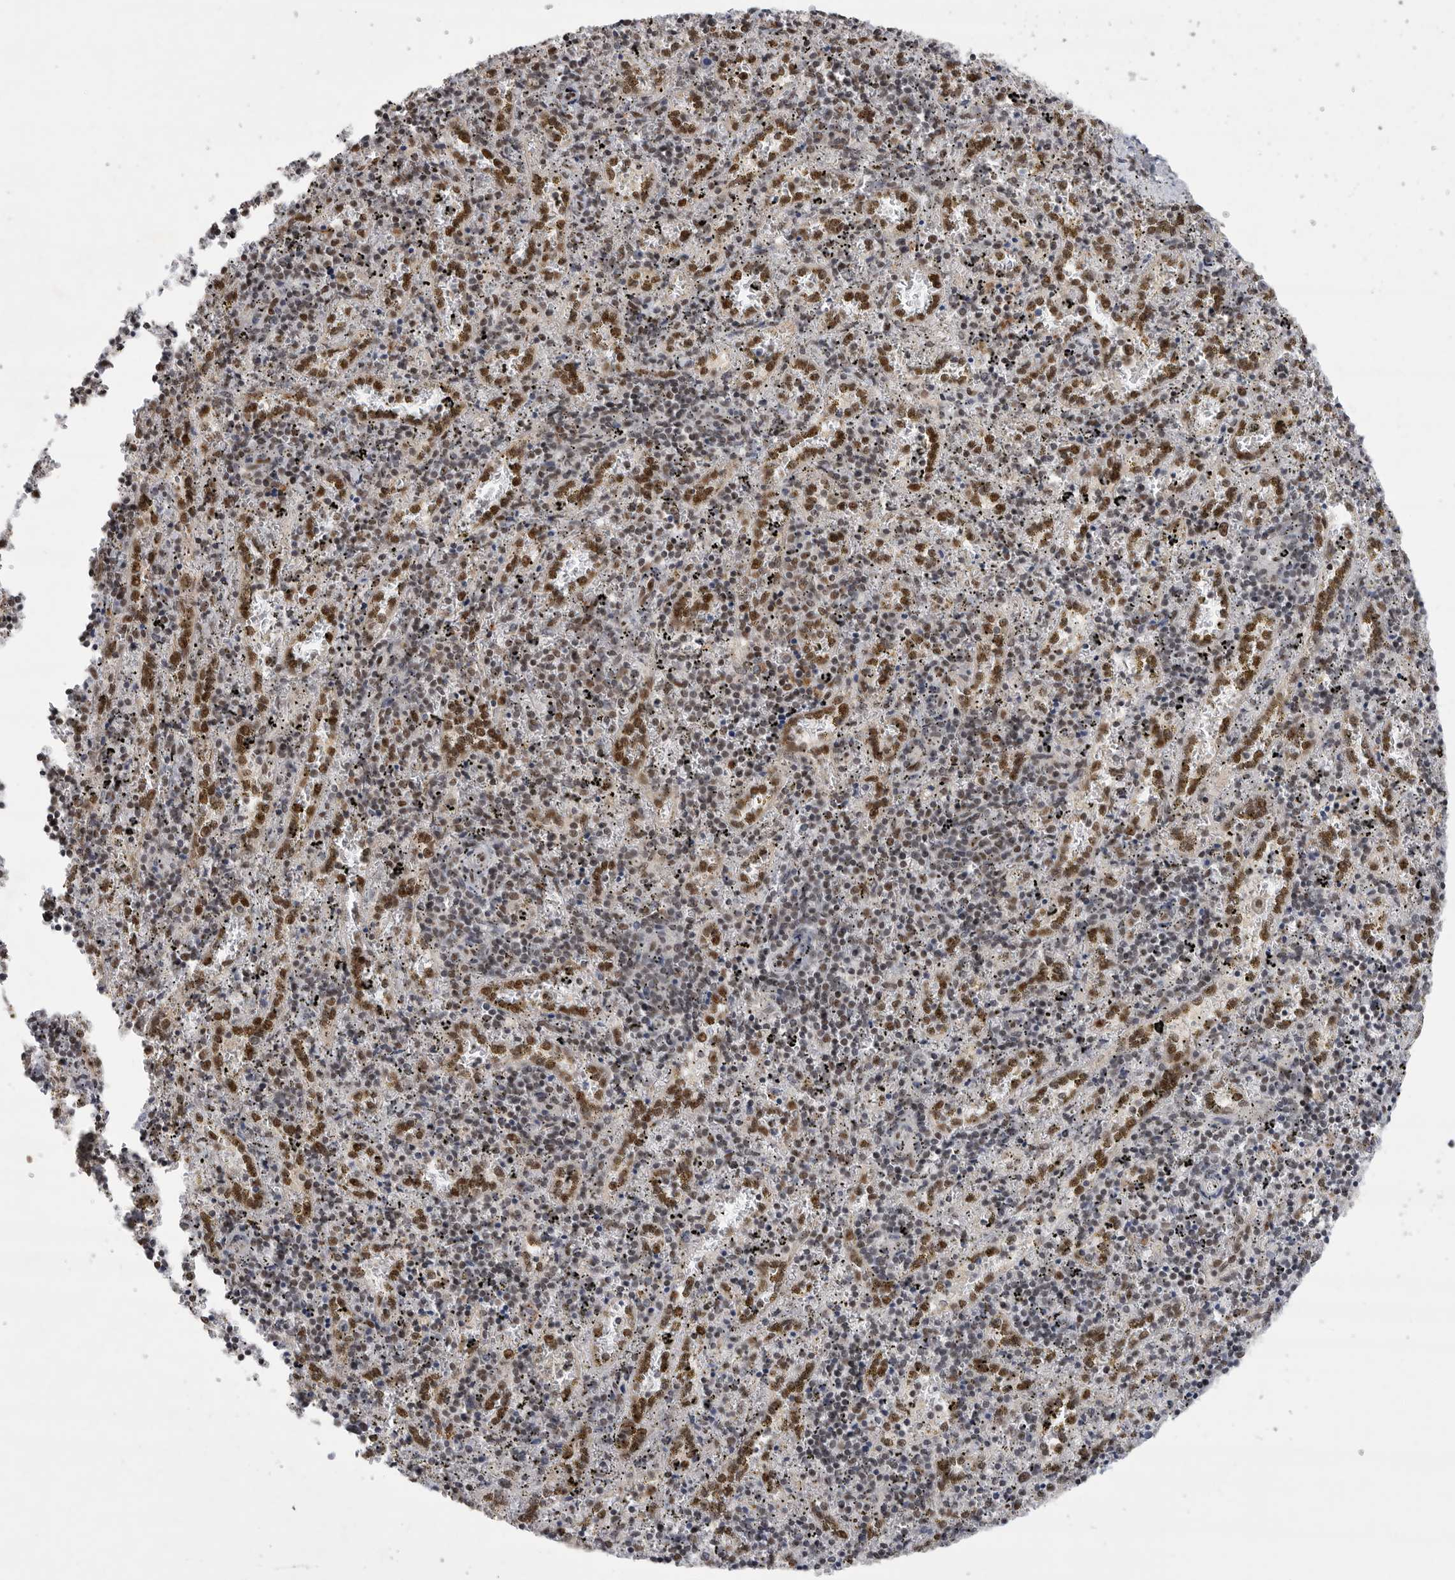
{"staining": {"intensity": "weak", "quantity": "<25%", "location": "nuclear"}, "tissue": "spleen", "cell_type": "Cells in red pulp", "image_type": "normal", "snomed": [{"axis": "morphology", "description": "Normal tissue, NOS"}, {"axis": "topography", "description": "Spleen"}], "caption": "A photomicrograph of spleen stained for a protein shows no brown staining in cells in red pulp. (Brightfield microscopy of DAB (3,3'-diaminobenzidine) immunohistochemistry (IHC) at high magnification).", "gene": "ZNF830", "patient": {"sex": "male", "age": 11}}